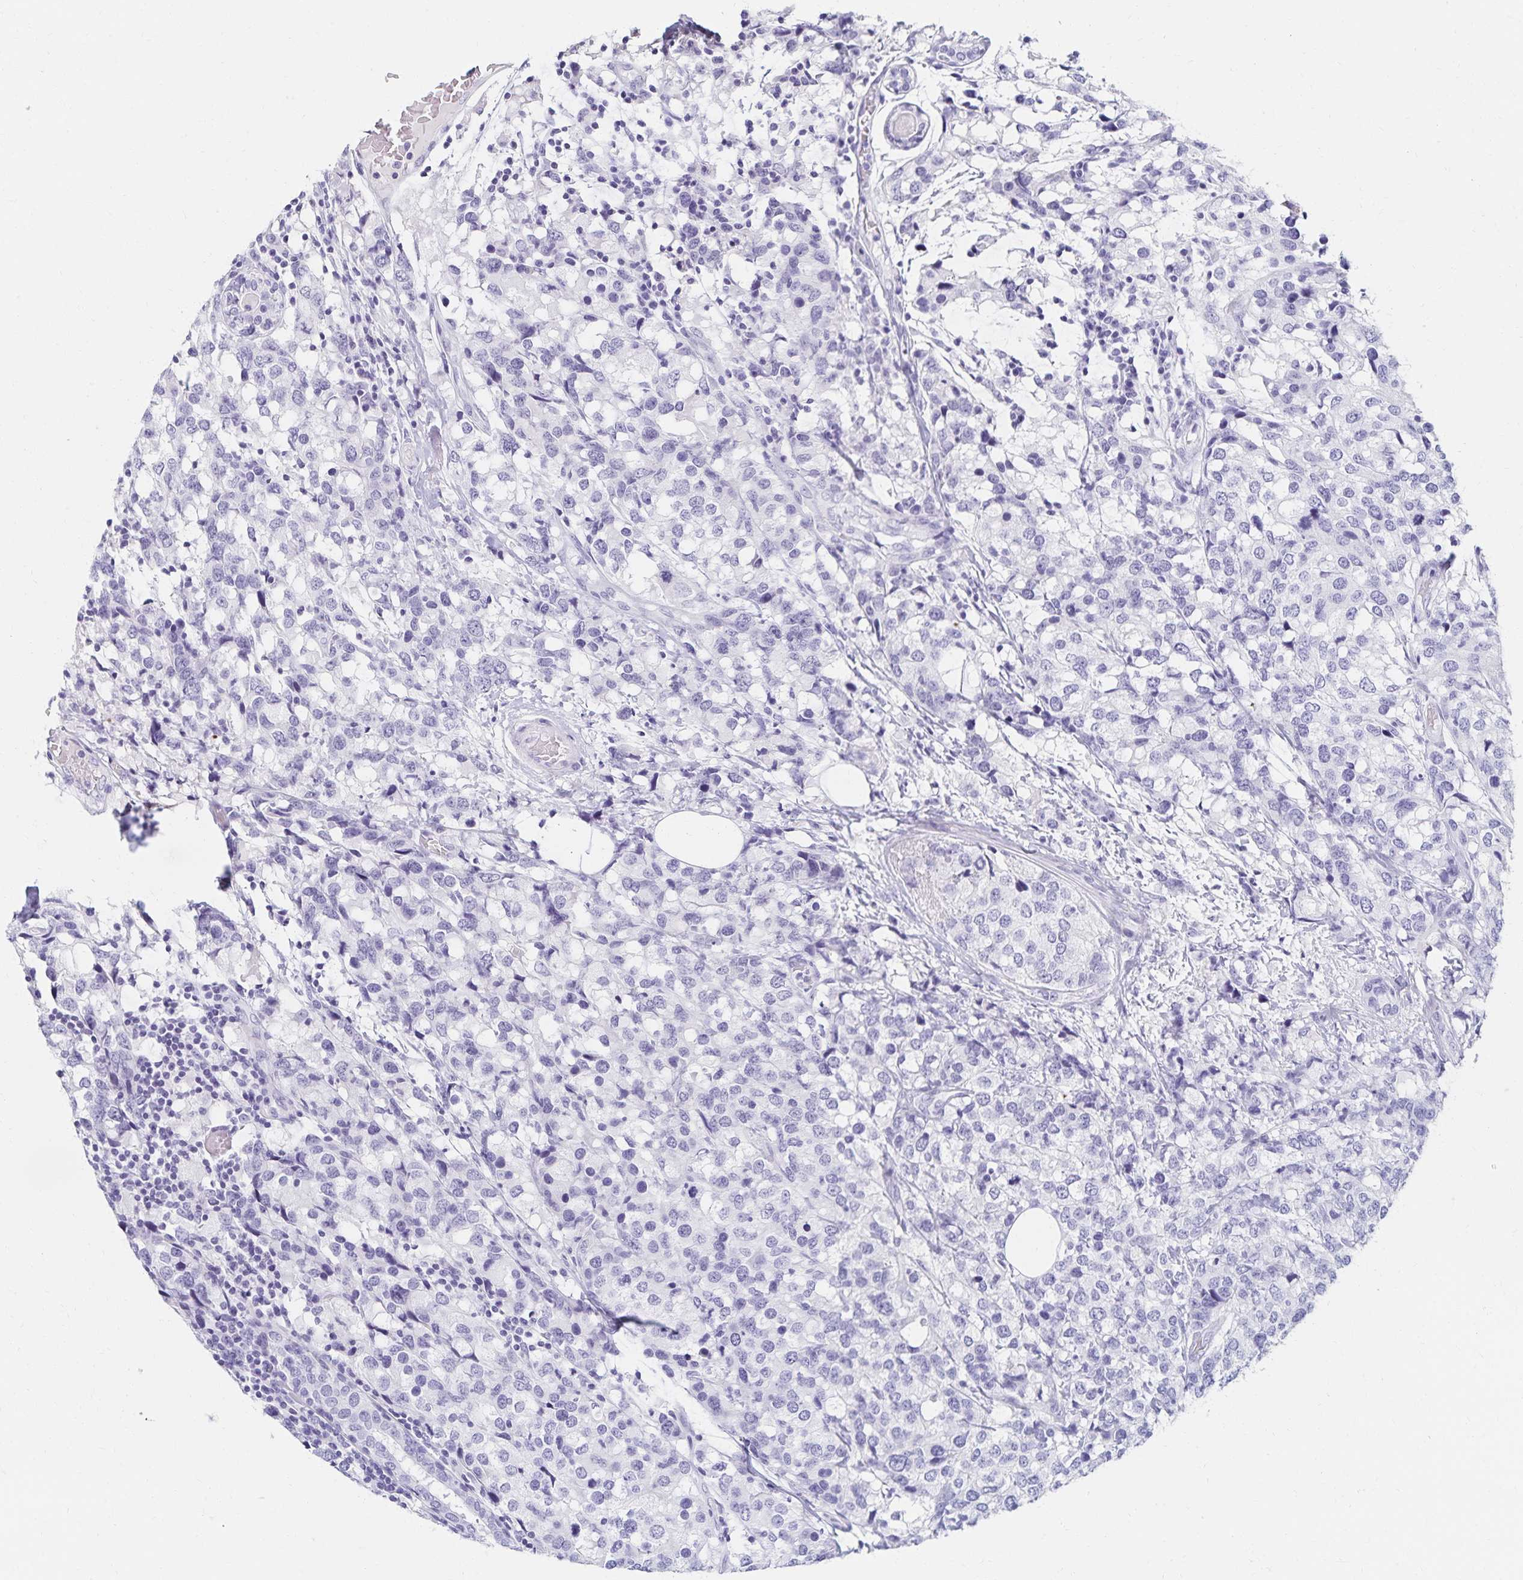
{"staining": {"intensity": "negative", "quantity": "none", "location": "none"}, "tissue": "breast cancer", "cell_type": "Tumor cells", "image_type": "cancer", "snomed": [{"axis": "morphology", "description": "Lobular carcinoma"}, {"axis": "topography", "description": "Breast"}], "caption": "There is no significant staining in tumor cells of breast cancer (lobular carcinoma).", "gene": "C2orf50", "patient": {"sex": "female", "age": 59}}